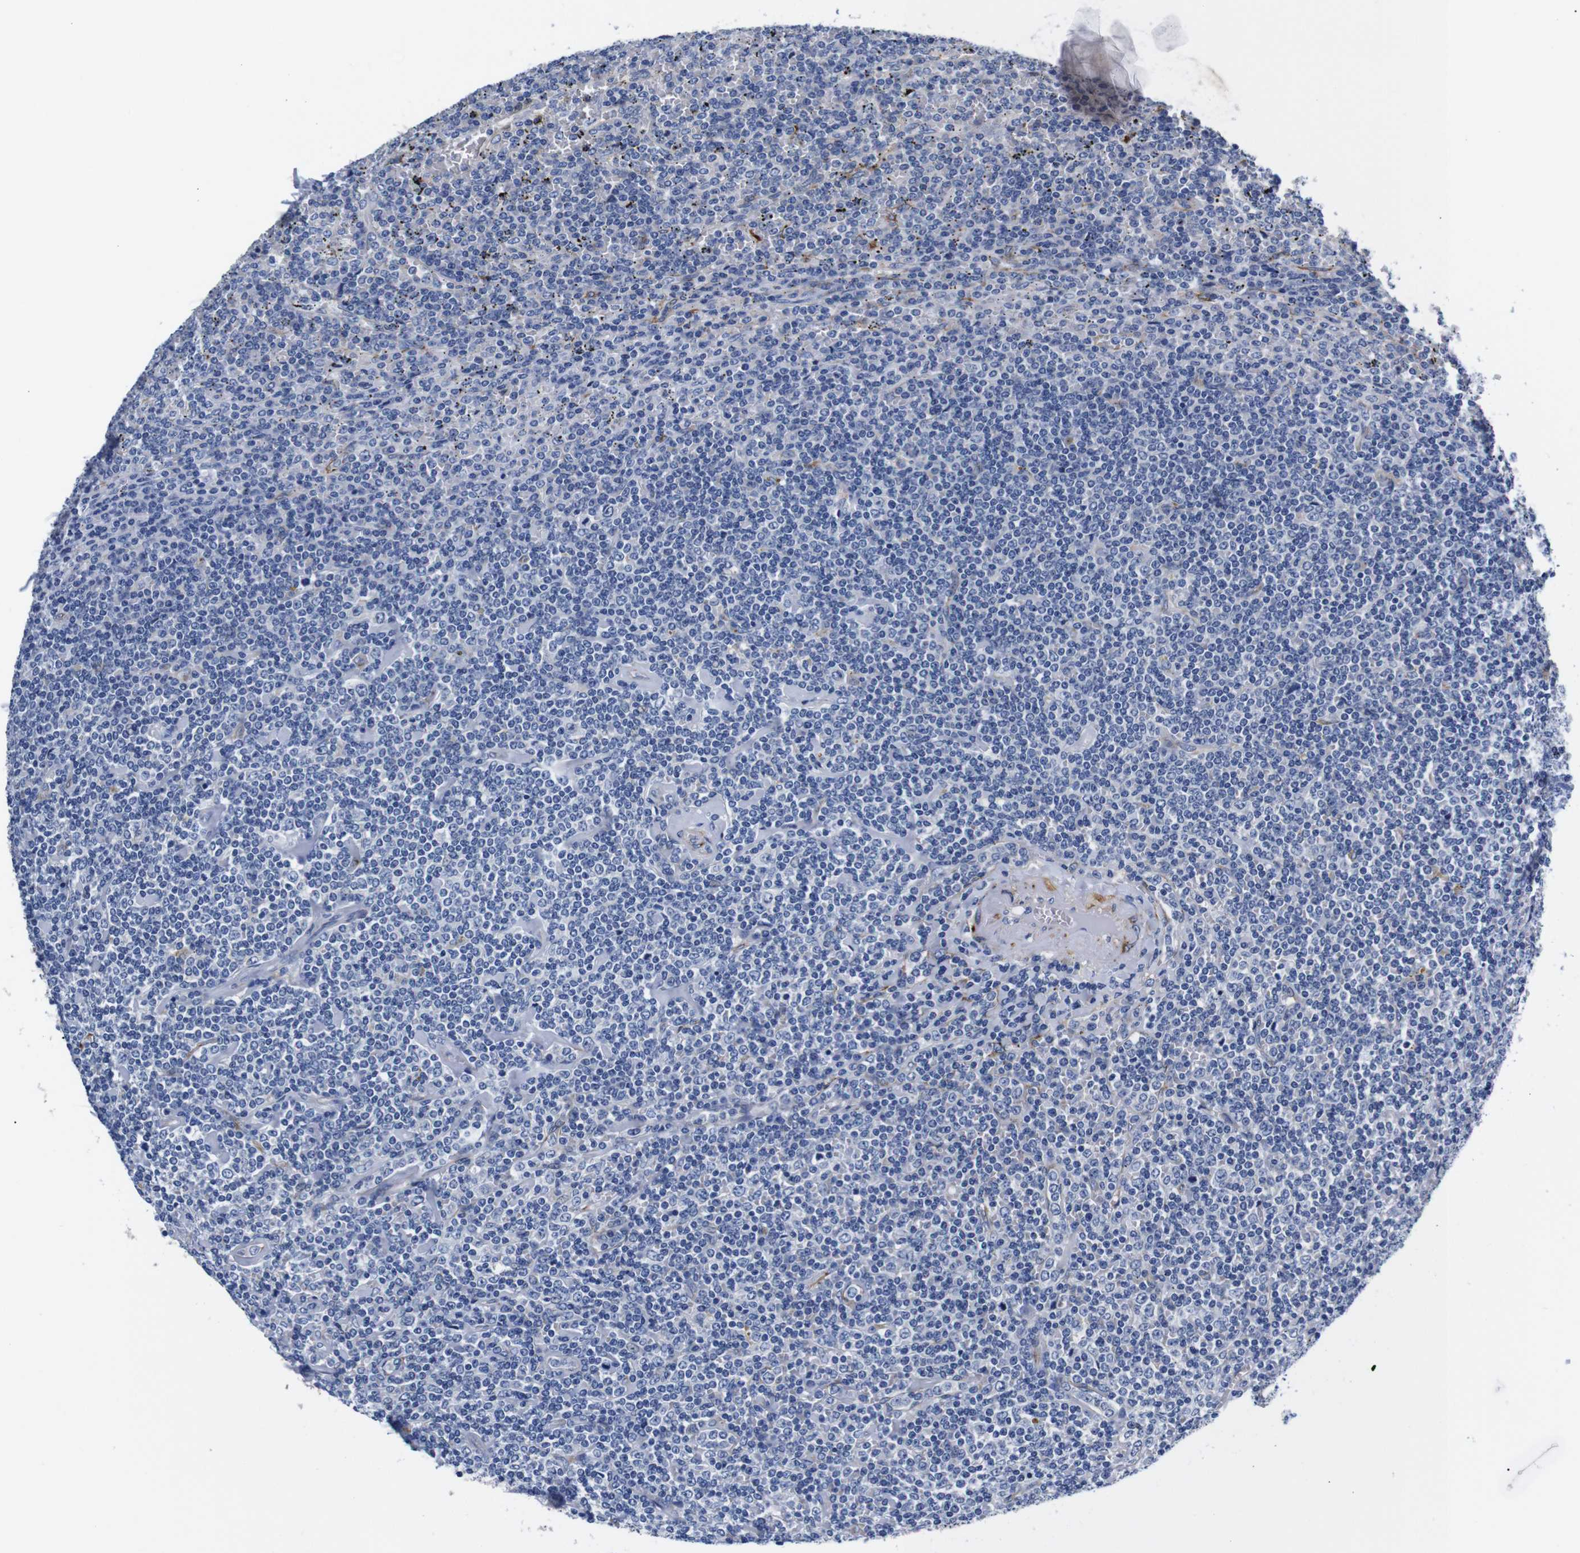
{"staining": {"intensity": "negative", "quantity": "none", "location": "none"}, "tissue": "lymphoma", "cell_type": "Tumor cells", "image_type": "cancer", "snomed": [{"axis": "morphology", "description": "Malignant lymphoma, non-Hodgkin's type, Low grade"}, {"axis": "topography", "description": "Spleen"}], "caption": "This is a photomicrograph of immunohistochemistry (IHC) staining of low-grade malignant lymphoma, non-Hodgkin's type, which shows no expression in tumor cells.", "gene": "LRIG1", "patient": {"sex": "female", "age": 19}}